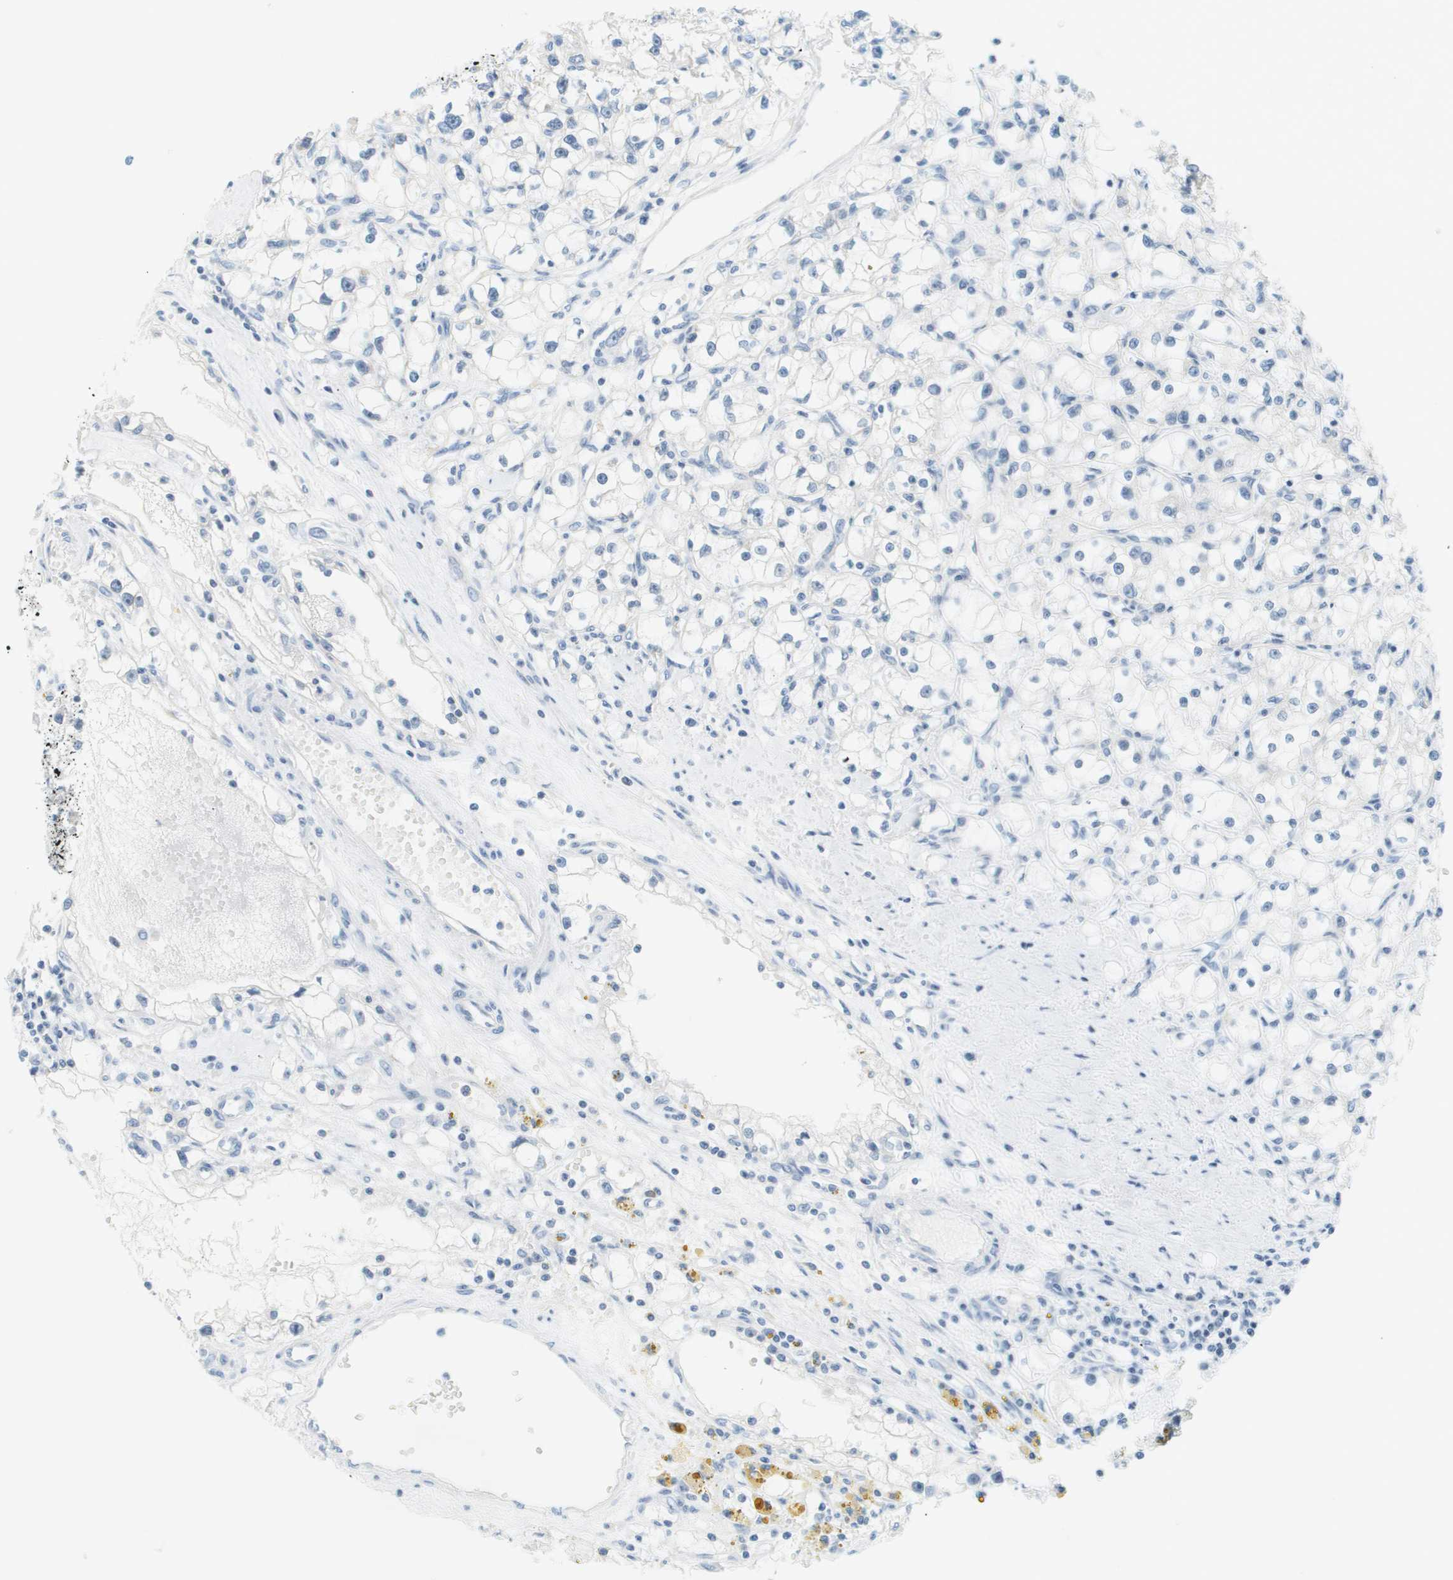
{"staining": {"intensity": "negative", "quantity": "none", "location": "none"}, "tissue": "renal cancer", "cell_type": "Tumor cells", "image_type": "cancer", "snomed": [{"axis": "morphology", "description": "Adenocarcinoma, NOS"}, {"axis": "topography", "description": "Kidney"}], "caption": "DAB (3,3'-diaminobenzidine) immunohistochemical staining of human renal cancer (adenocarcinoma) exhibits no significant expression in tumor cells.", "gene": "SMYD5", "patient": {"sex": "male", "age": 56}}